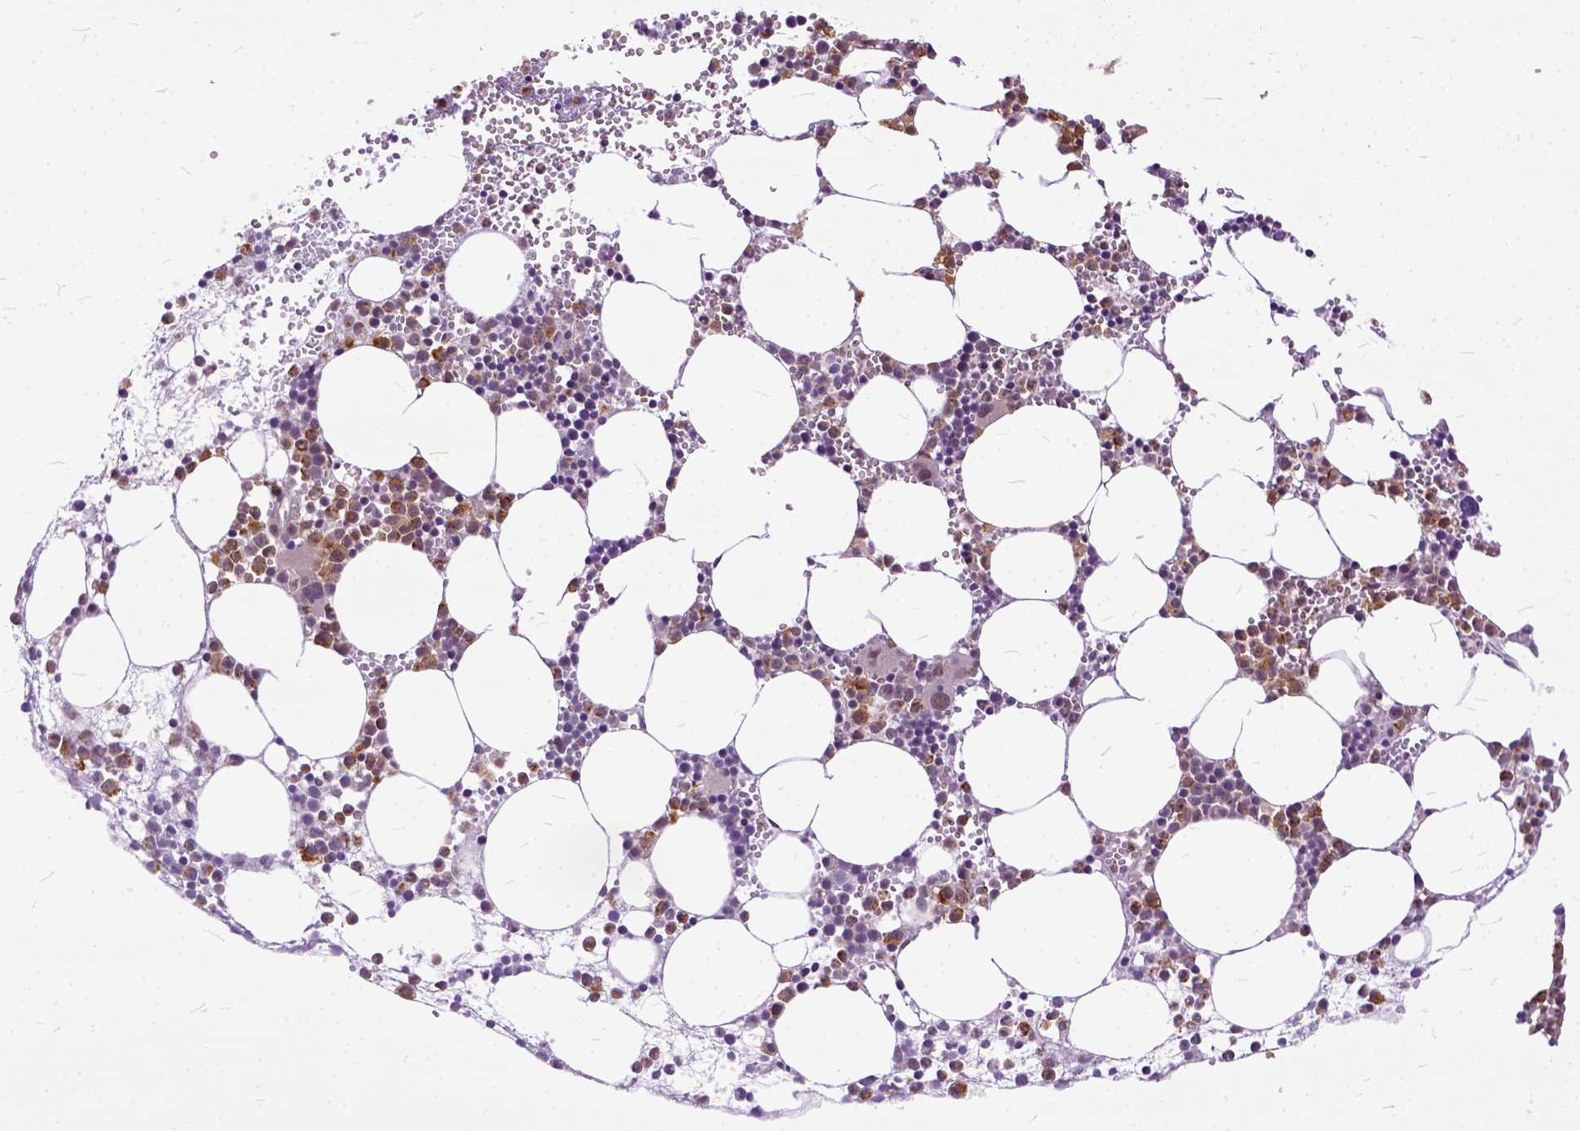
{"staining": {"intensity": "moderate", "quantity": "25%-75%", "location": "cytoplasmic/membranous,nuclear"}, "tissue": "bone marrow", "cell_type": "Hematopoietic cells", "image_type": "normal", "snomed": [{"axis": "morphology", "description": "Normal tissue, NOS"}, {"axis": "topography", "description": "Bone marrow"}], "caption": "This histopathology image exhibits benign bone marrow stained with IHC to label a protein in brown. The cytoplasmic/membranous,nuclear of hematopoietic cells show moderate positivity for the protein. Nuclei are counter-stained blue.", "gene": "TCEAL7", "patient": {"sex": "male", "age": 89}}